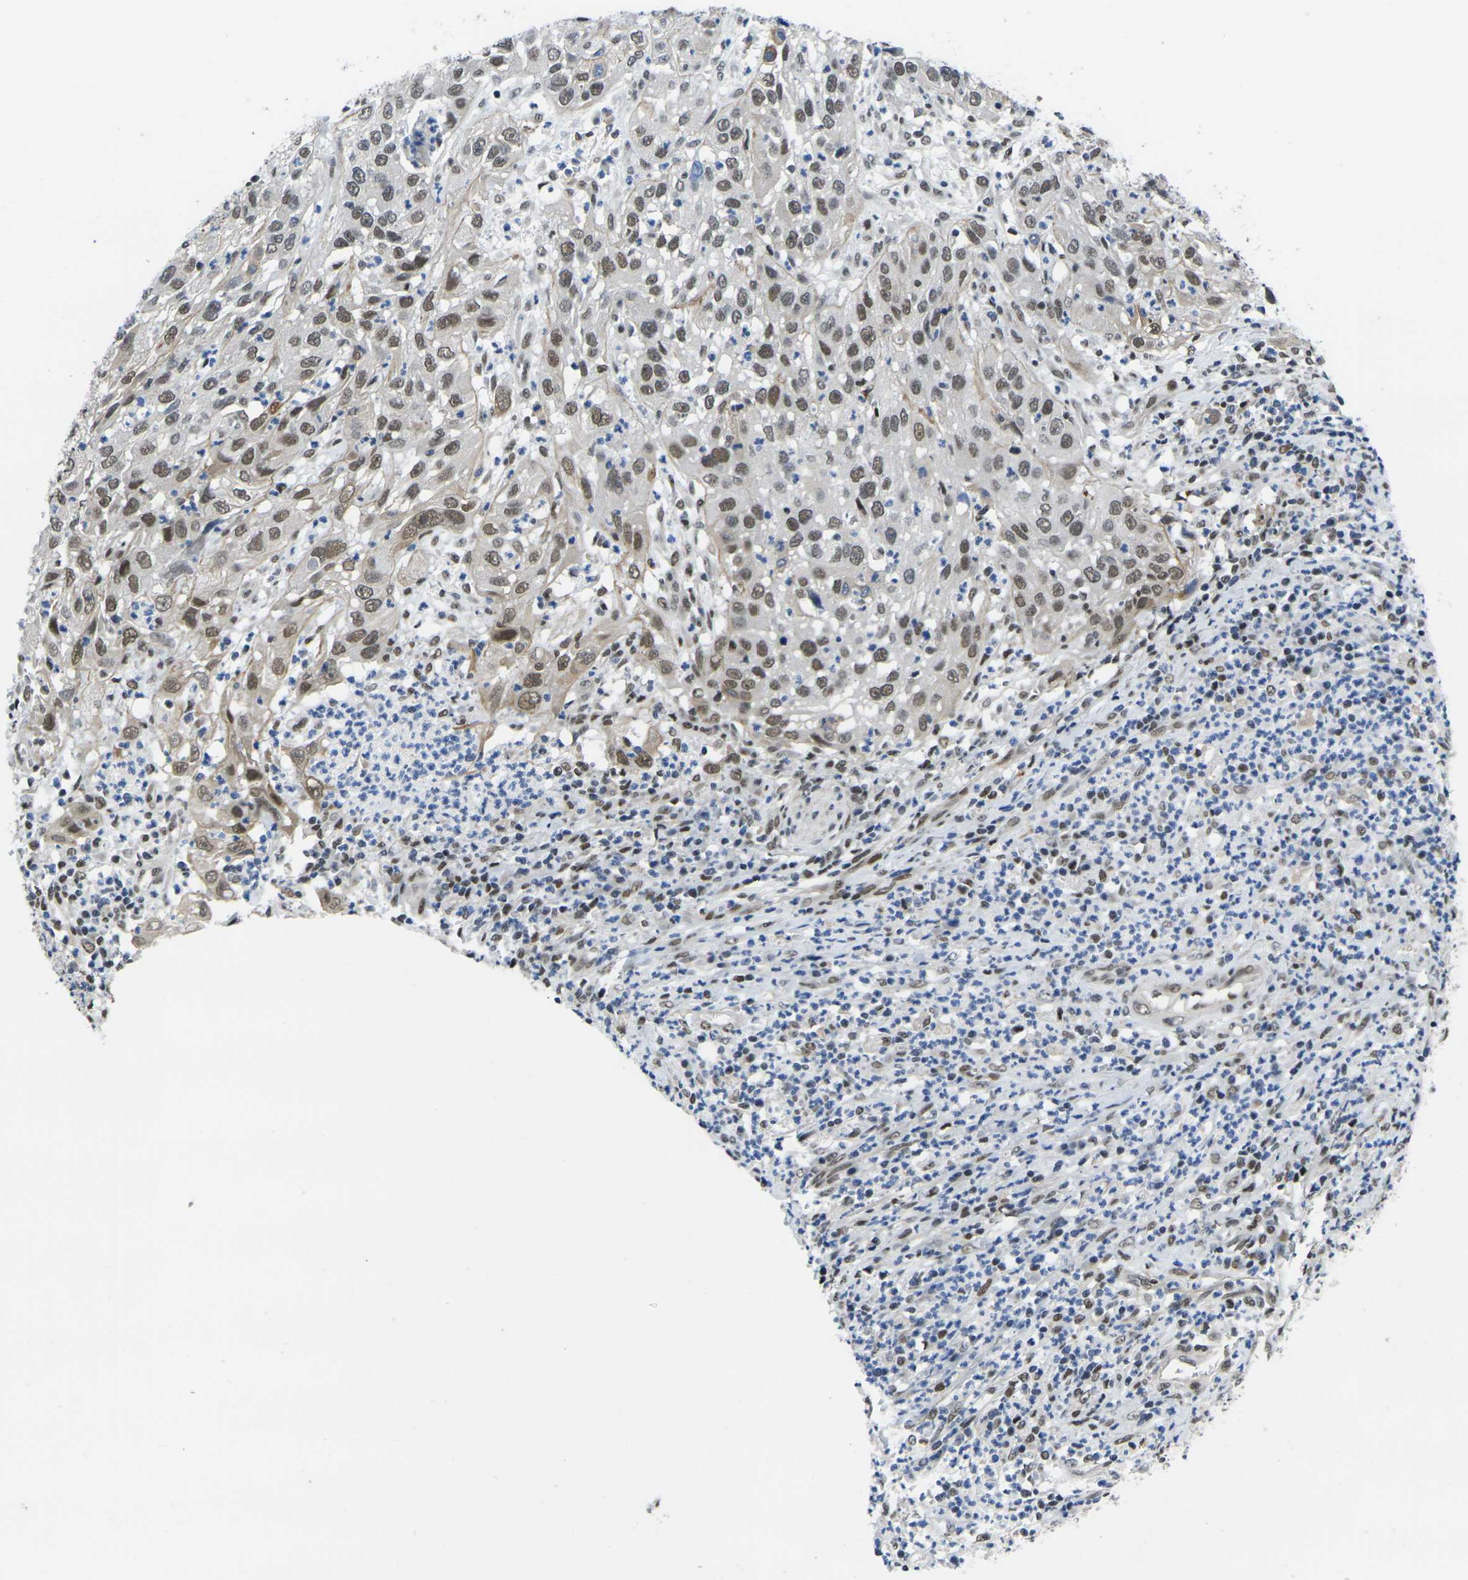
{"staining": {"intensity": "moderate", "quantity": ">75%", "location": "cytoplasmic/membranous,nuclear"}, "tissue": "cervical cancer", "cell_type": "Tumor cells", "image_type": "cancer", "snomed": [{"axis": "morphology", "description": "Squamous cell carcinoma, NOS"}, {"axis": "topography", "description": "Cervix"}], "caption": "A high-resolution image shows immunohistochemistry staining of cervical cancer, which shows moderate cytoplasmic/membranous and nuclear staining in approximately >75% of tumor cells.", "gene": "RBM7", "patient": {"sex": "female", "age": 32}}